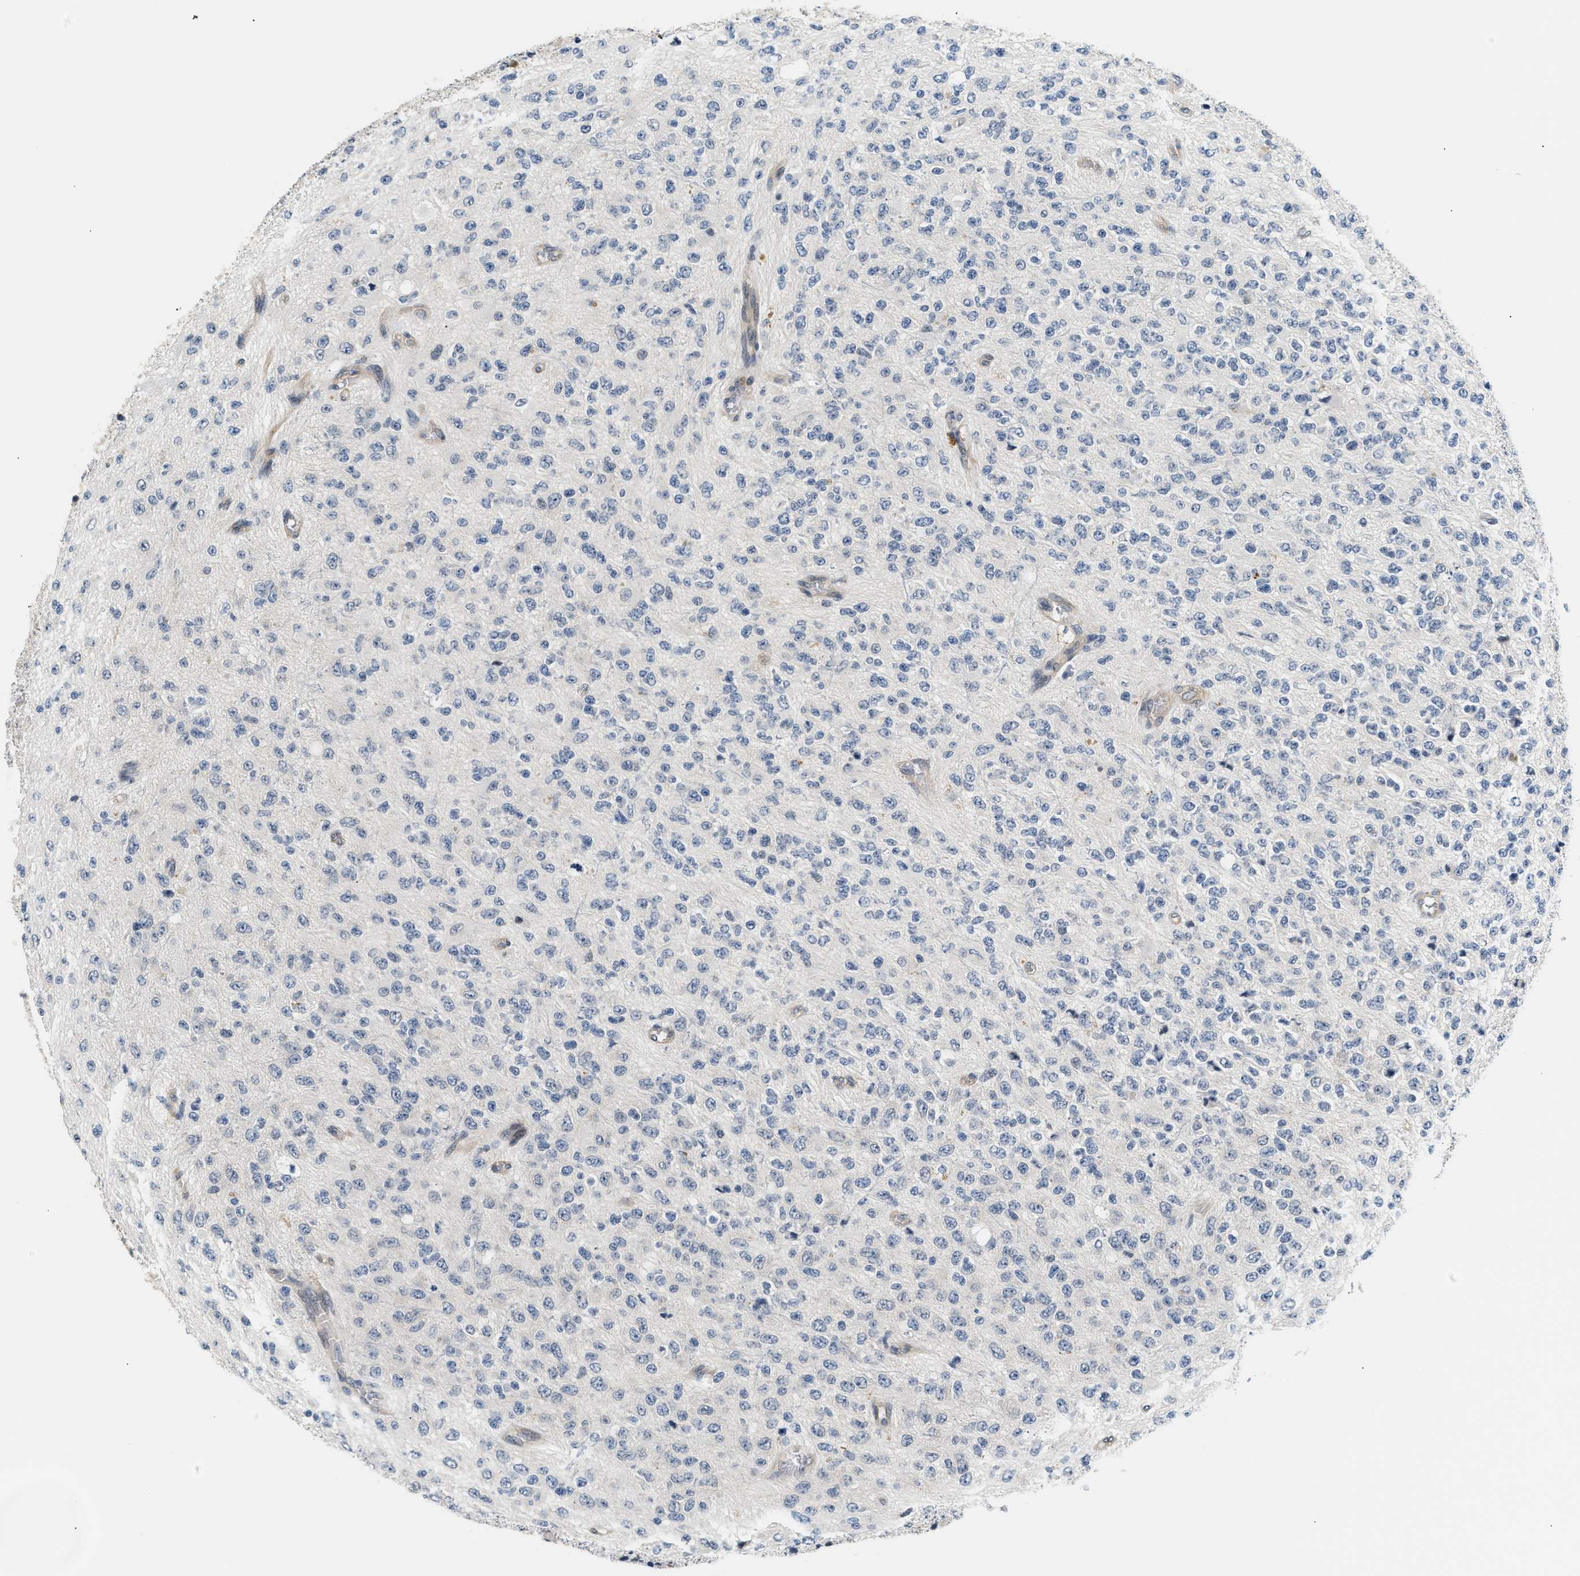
{"staining": {"intensity": "negative", "quantity": "none", "location": "none"}, "tissue": "glioma", "cell_type": "Tumor cells", "image_type": "cancer", "snomed": [{"axis": "morphology", "description": "Glioma, malignant, High grade"}, {"axis": "topography", "description": "pancreas cauda"}], "caption": "The histopathology image shows no staining of tumor cells in high-grade glioma (malignant). (DAB immunohistochemistry, high magnification).", "gene": "PPM1H", "patient": {"sex": "male", "age": 60}}